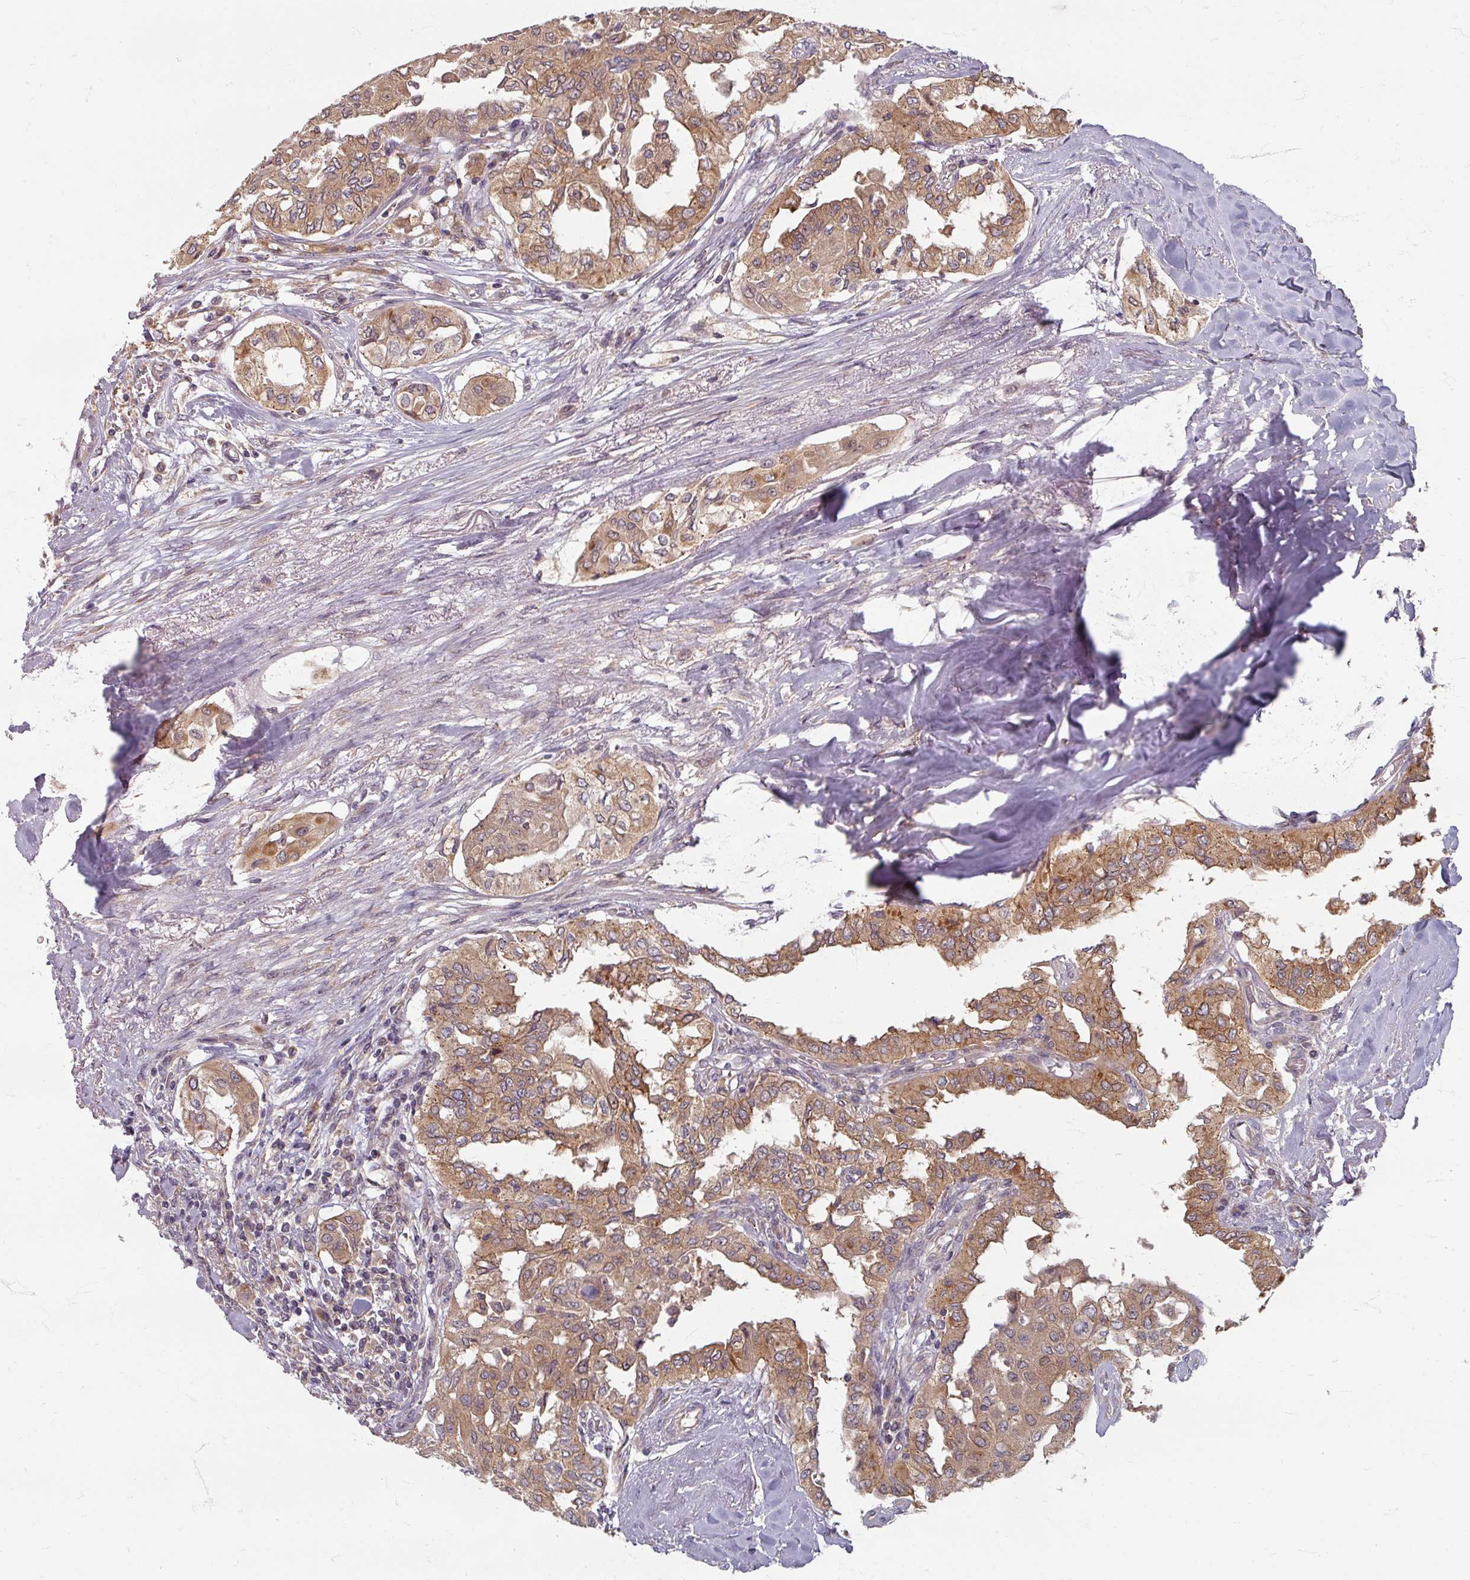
{"staining": {"intensity": "moderate", "quantity": ">75%", "location": "cytoplasmic/membranous"}, "tissue": "thyroid cancer", "cell_type": "Tumor cells", "image_type": "cancer", "snomed": [{"axis": "morphology", "description": "Papillary adenocarcinoma, NOS"}, {"axis": "topography", "description": "Thyroid gland"}], "caption": "A brown stain labels moderate cytoplasmic/membranous positivity of a protein in thyroid cancer (papillary adenocarcinoma) tumor cells.", "gene": "STAM", "patient": {"sex": "female", "age": 59}}